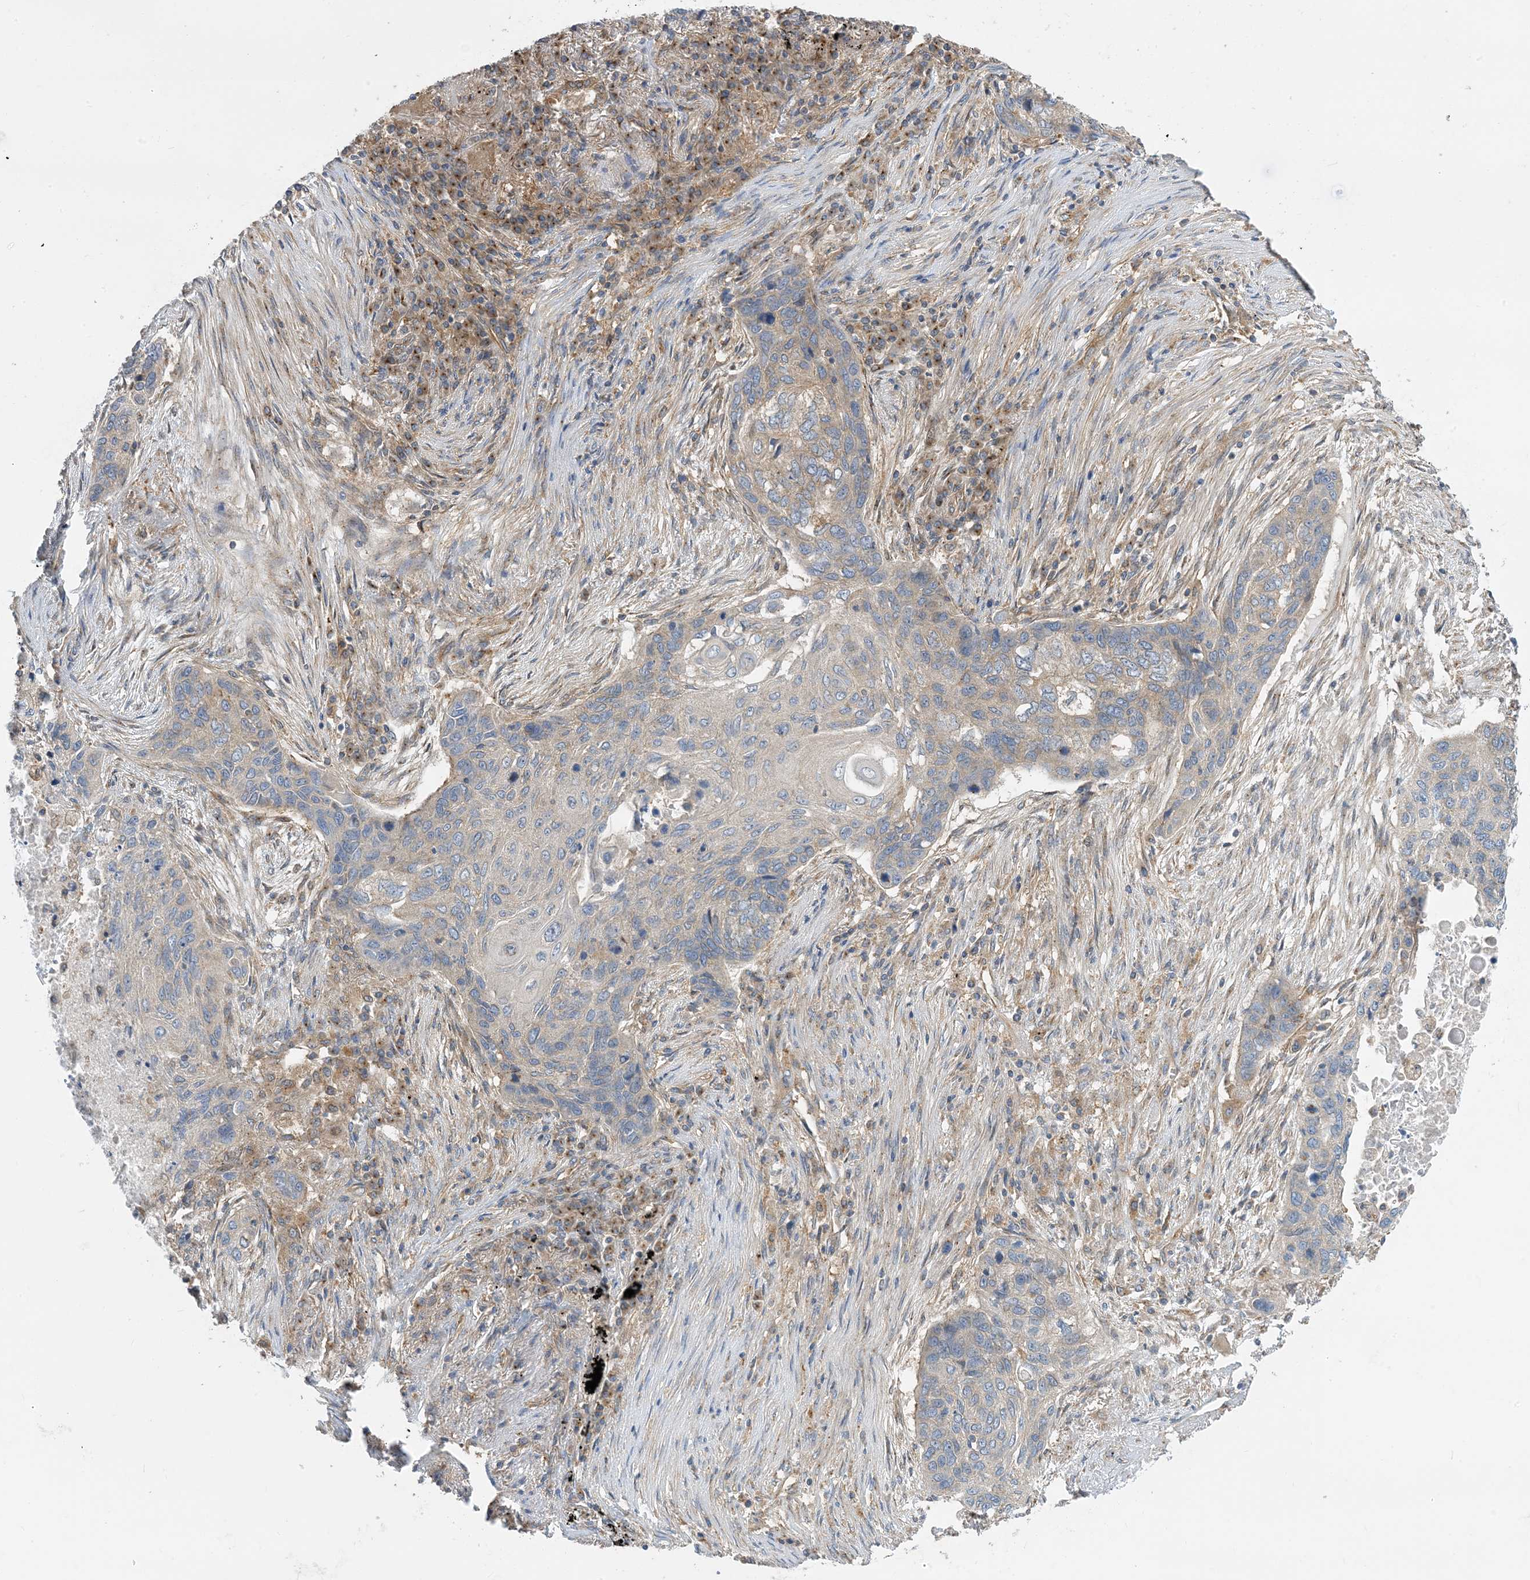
{"staining": {"intensity": "weak", "quantity": "<25%", "location": "cytoplasmic/membranous"}, "tissue": "lung cancer", "cell_type": "Tumor cells", "image_type": "cancer", "snomed": [{"axis": "morphology", "description": "Squamous cell carcinoma, NOS"}, {"axis": "topography", "description": "Lung"}], "caption": "Immunohistochemistry histopathology image of human lung cancer (squamous cell carcinoma) stained for a protein (brown), which demonstrates no staining in tumor cells.", "gene": "SIDT1", "patient": {"sex": "female", "age": 63}}